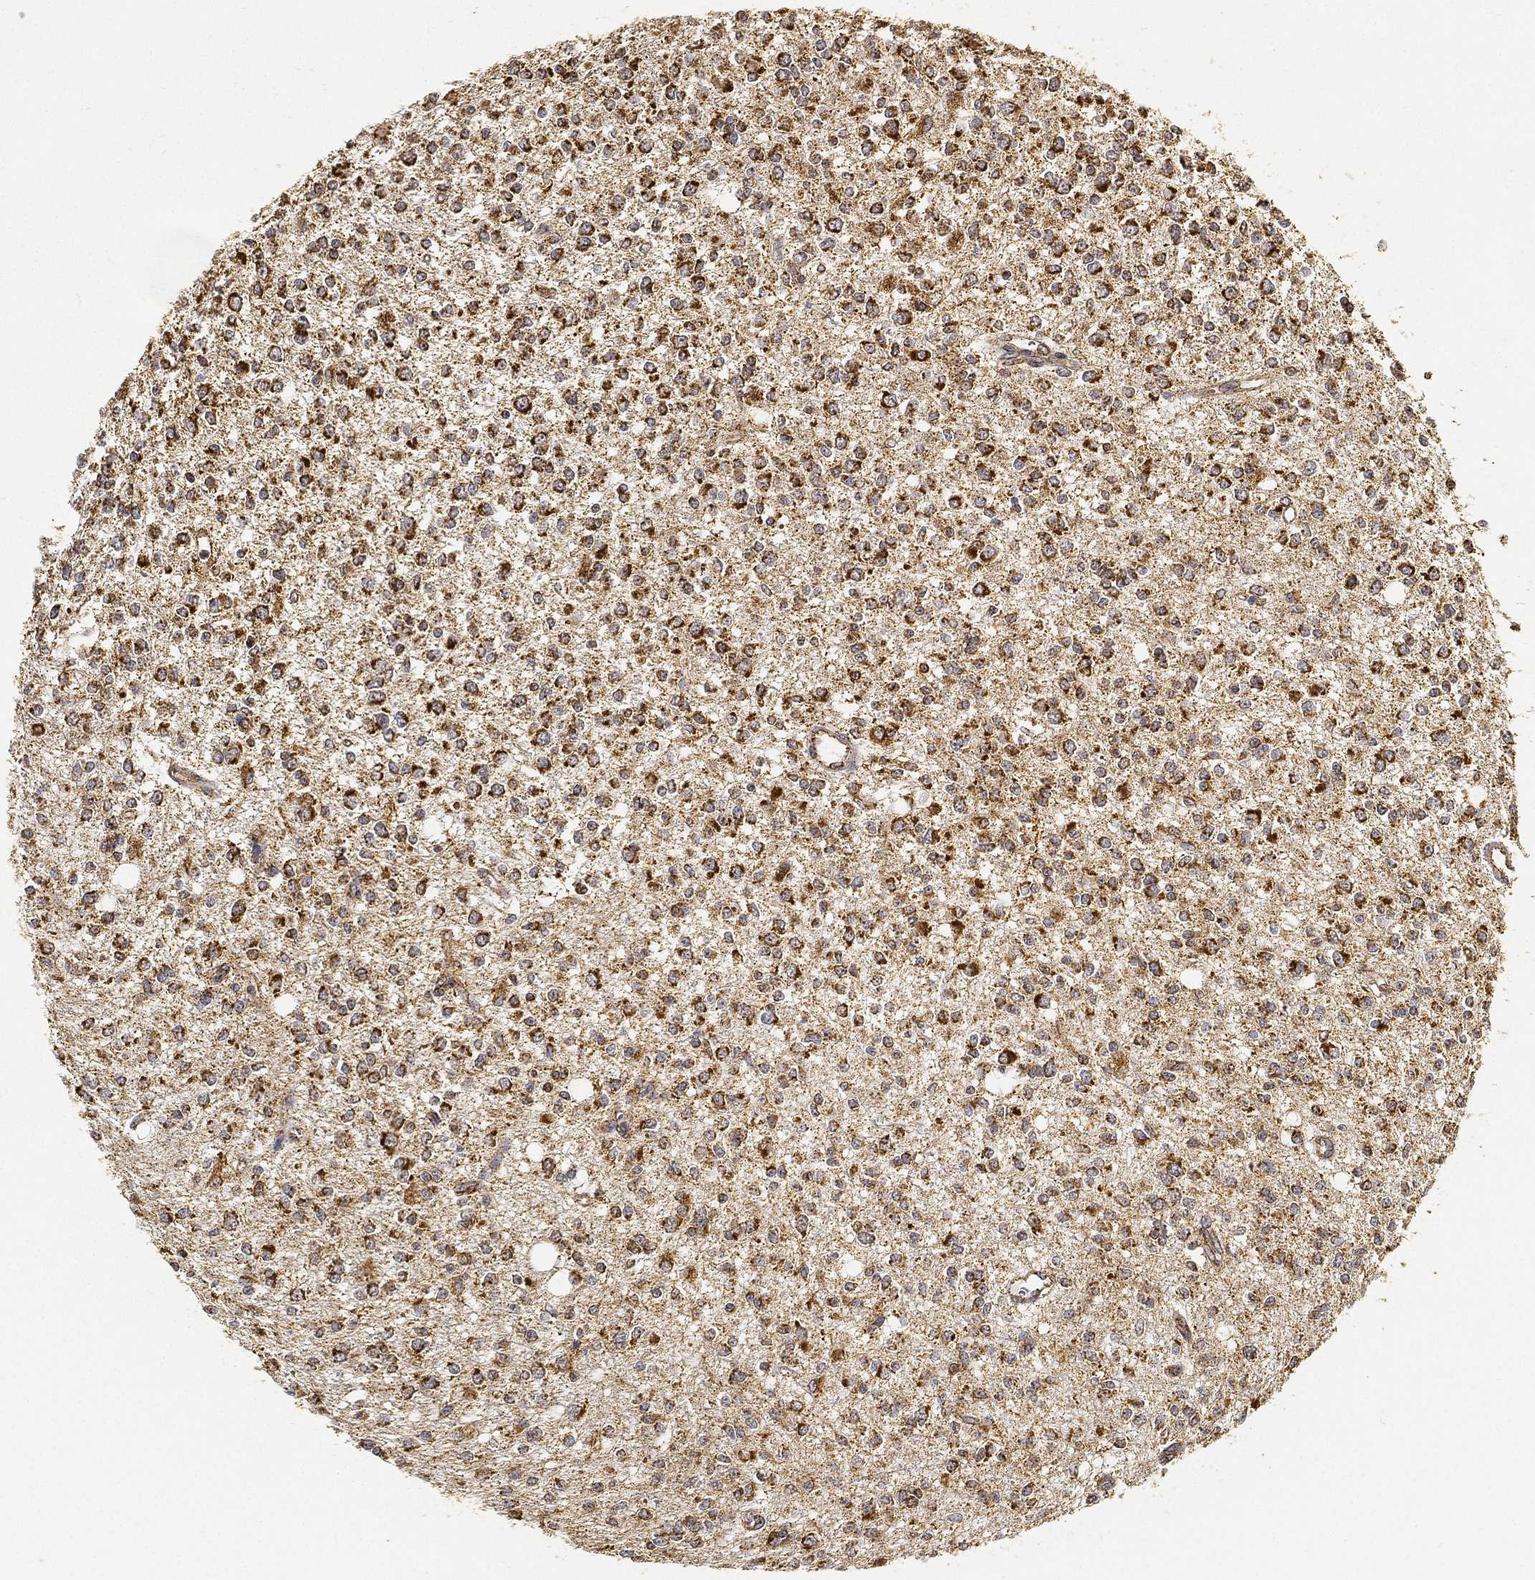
{"staining": {"intensity": "strong", "quantity": ">75%", "location": "cytoplasmic/membranous"}, "tissue": "glioma", "cell_type": "Tumor cells", "image_type": "cancer", "snomed": [{"axis": "morphology", "description": "Glioma, malignant, Low grade"}, {"axis": "topography", "description": "Brain"}], "caption": "Immunohistochemical staining of low-grade glioma (malignant) exhibits strong cytoplasmic/membranous protein positivity in approximately >75% of tumor cells.", "gene": "NDUFAB1", "patient": {"sex": "male", "age": 67}}